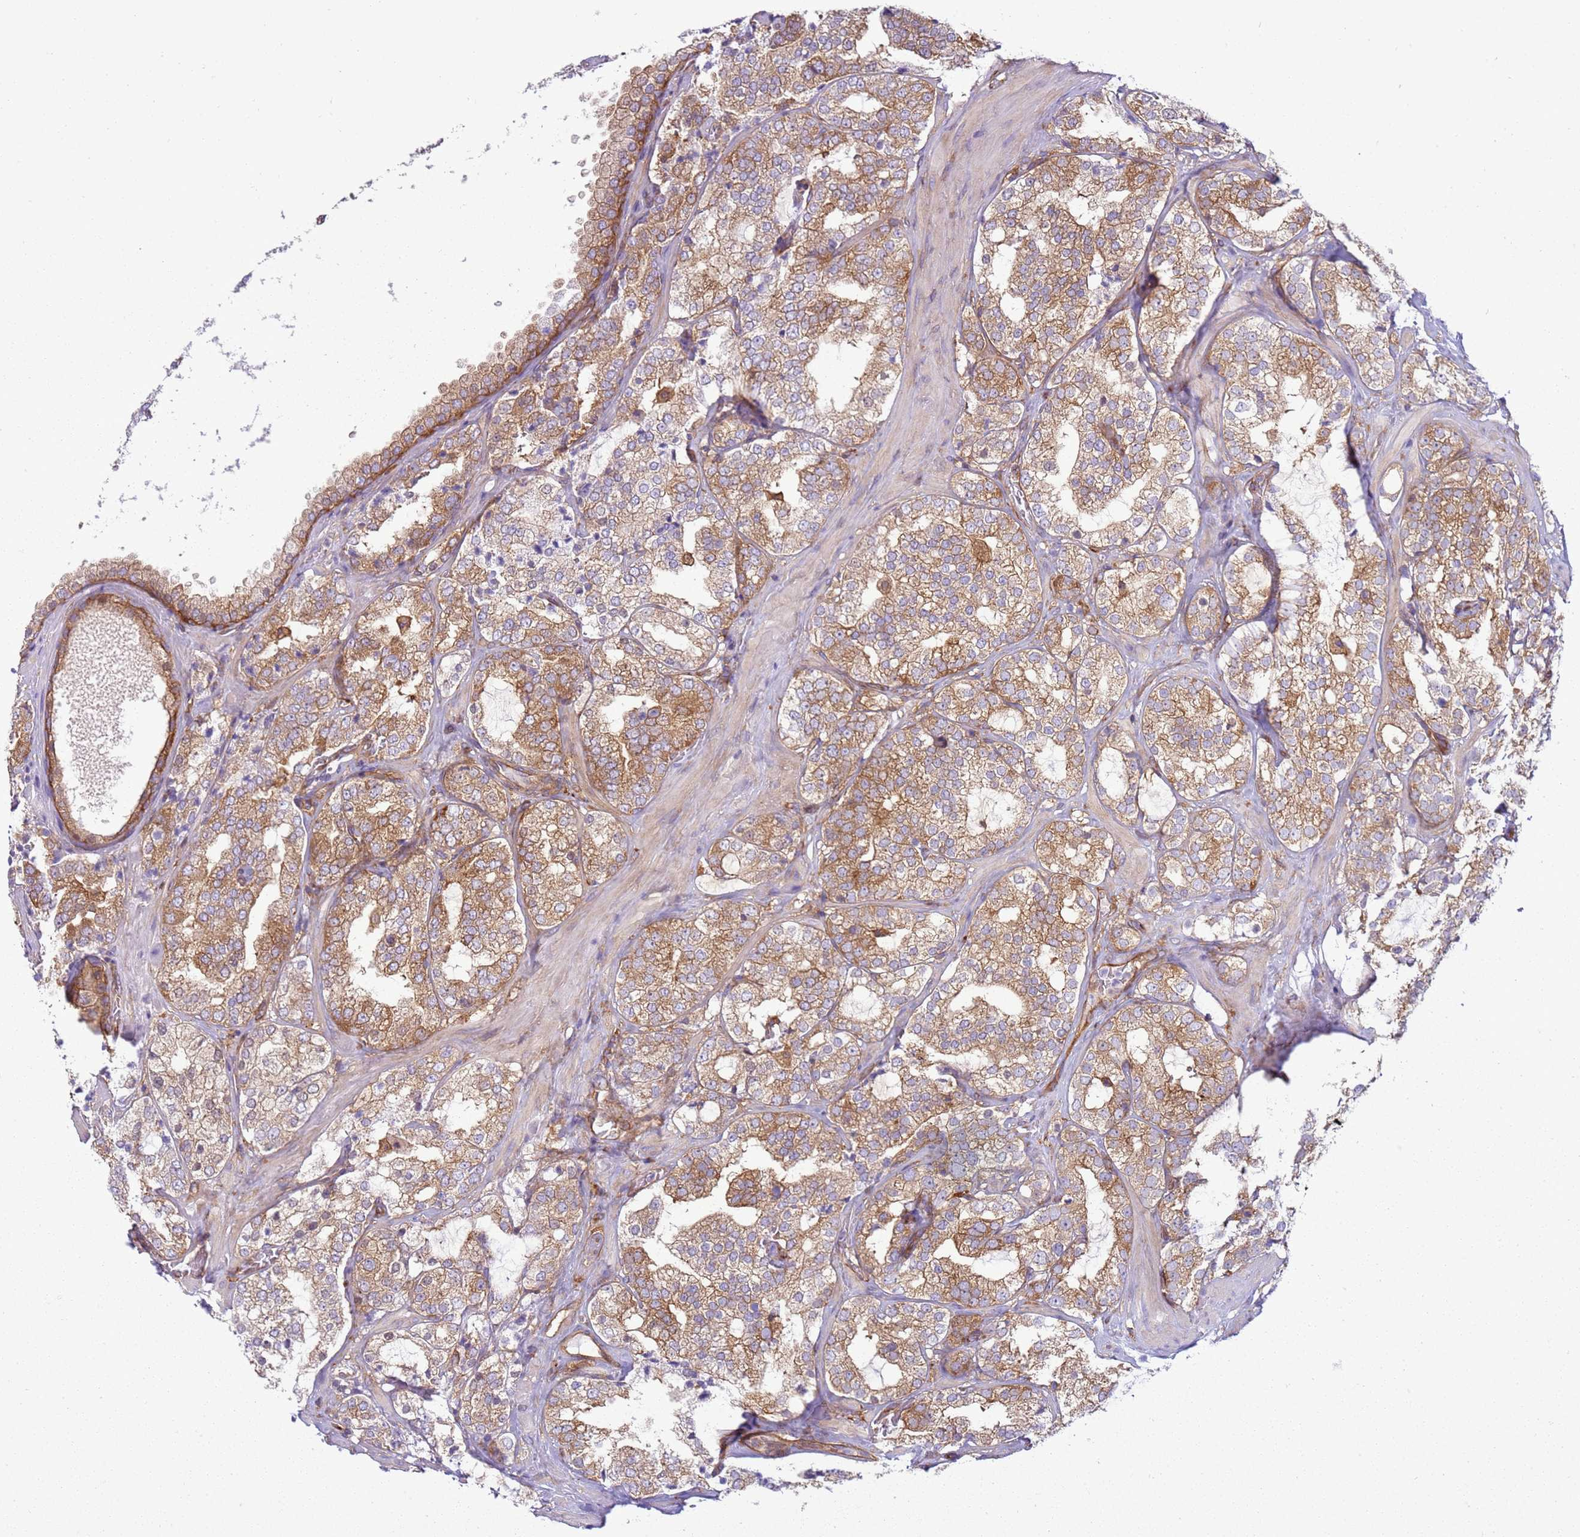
{"staining": {"intensity": "moderate", "quantity": ">75%", "location": "cytoplasmic/membranous"}, "tissue": "prostate cancer", "cell_type": "Tumor cells", "image_type": "cancer", "snomed": [{"axis": "morphology", "description": "Adenocarcinoma, High grade"}, {"axis": "topography", "description": "Prostate"}], "caption": "High-grade adenocarcinoma (prostate) stained with a protein marker shows moderate staining in tumor cells.", "gene": "SNX21", "patient": {"sex": "male", "age": 64}}